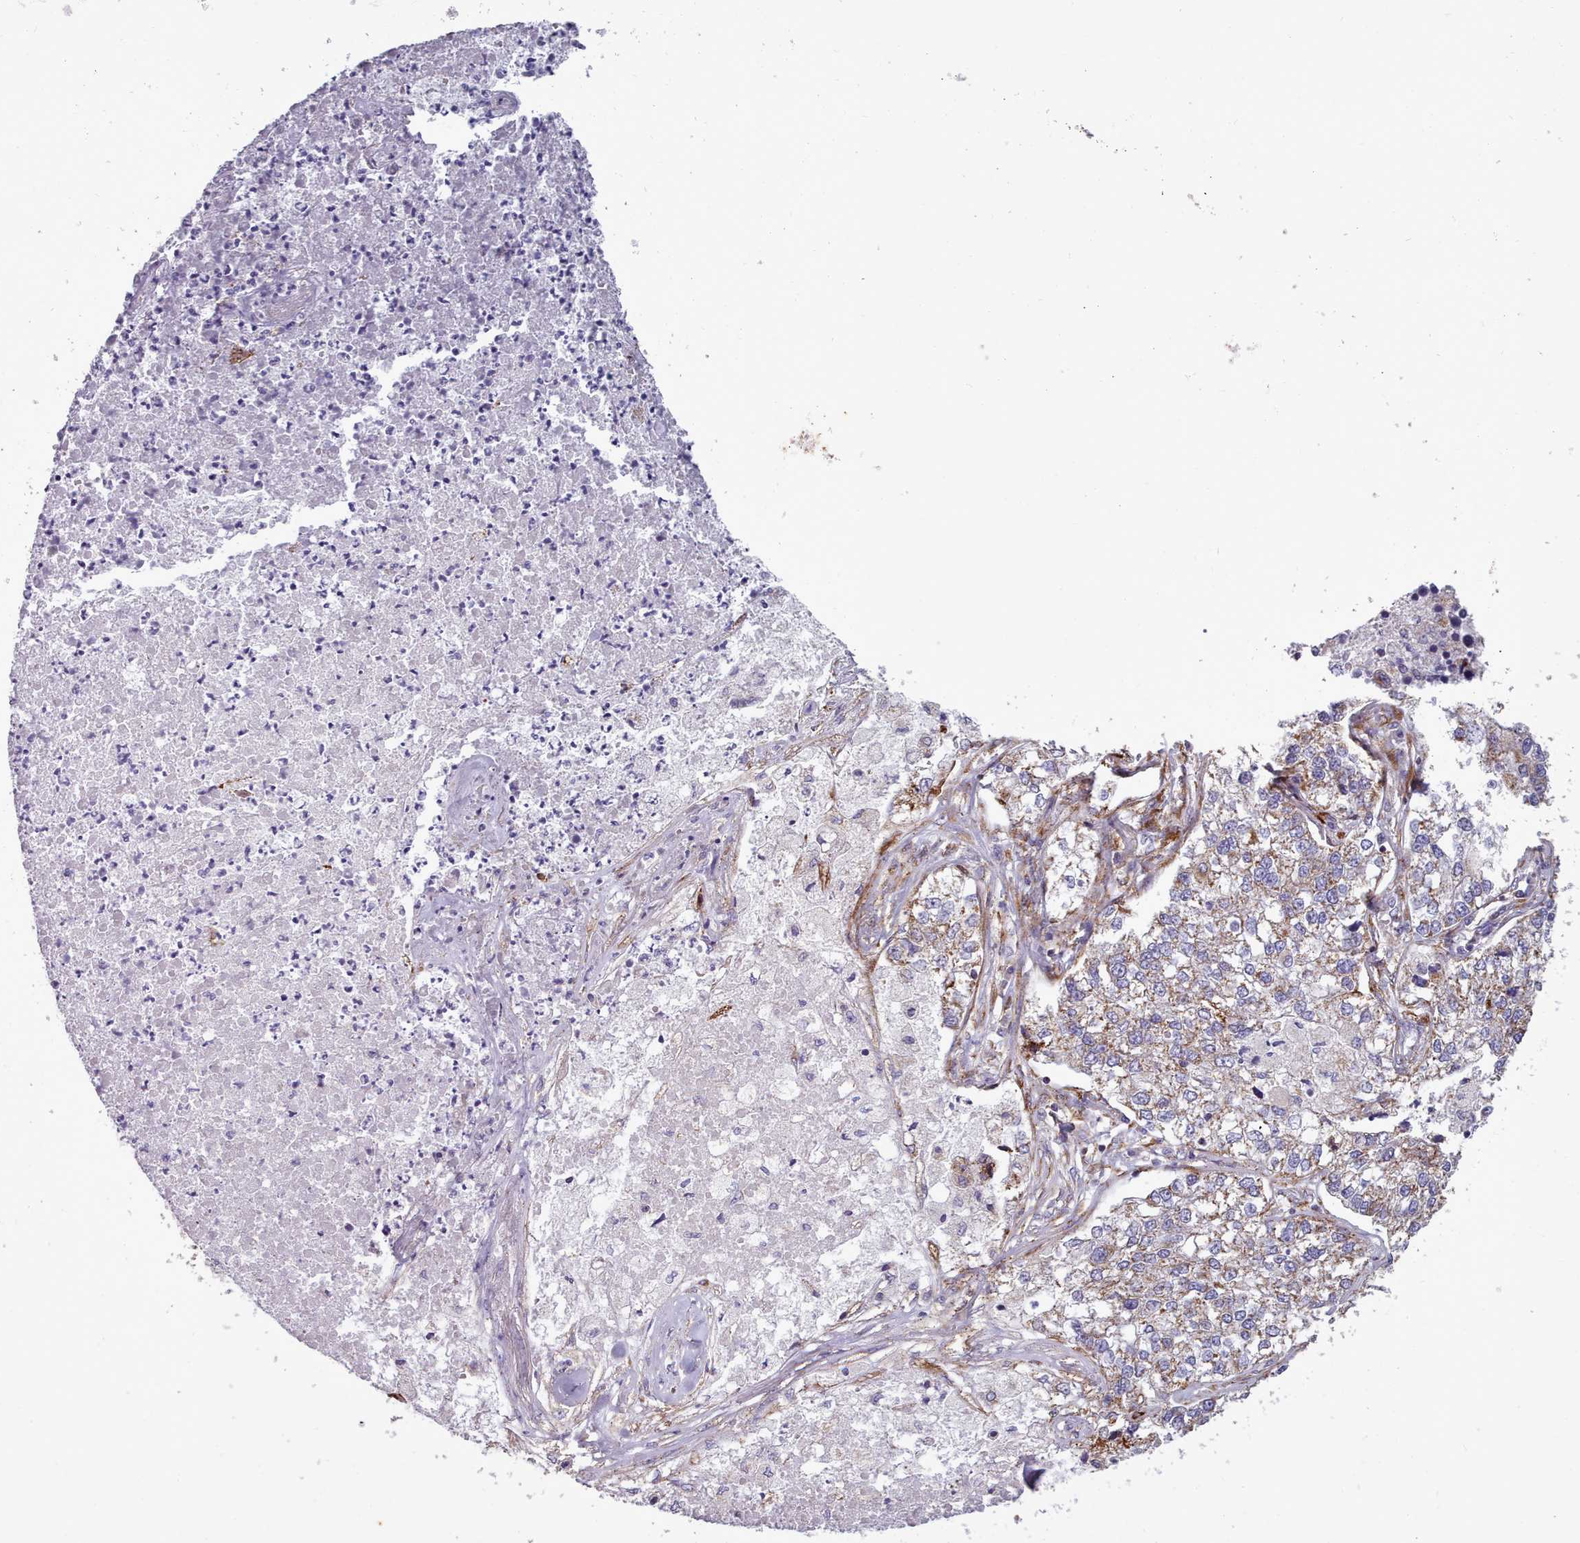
{"staining": {"intensity": "moderate", "quantity": ">75%", "location": "cytoplasmic/membranous"}, "tissue": "lung cancer", "cell_type": "Tumor cells", "image_type": "cancer", "snomed": [{"axis": "morphology", "description": "Adenocarcinoma, NOS"}, {"axis": "topography", "description": "Lung"}], "caption": "Immunohistochemical staining of human lung adenocarcinoma displays moderate cytoplasmic/membranous protein staining in about >75% of tumor cells.", "gene": "FKBP10", "patient": {"sex": "male", "age": 49}}